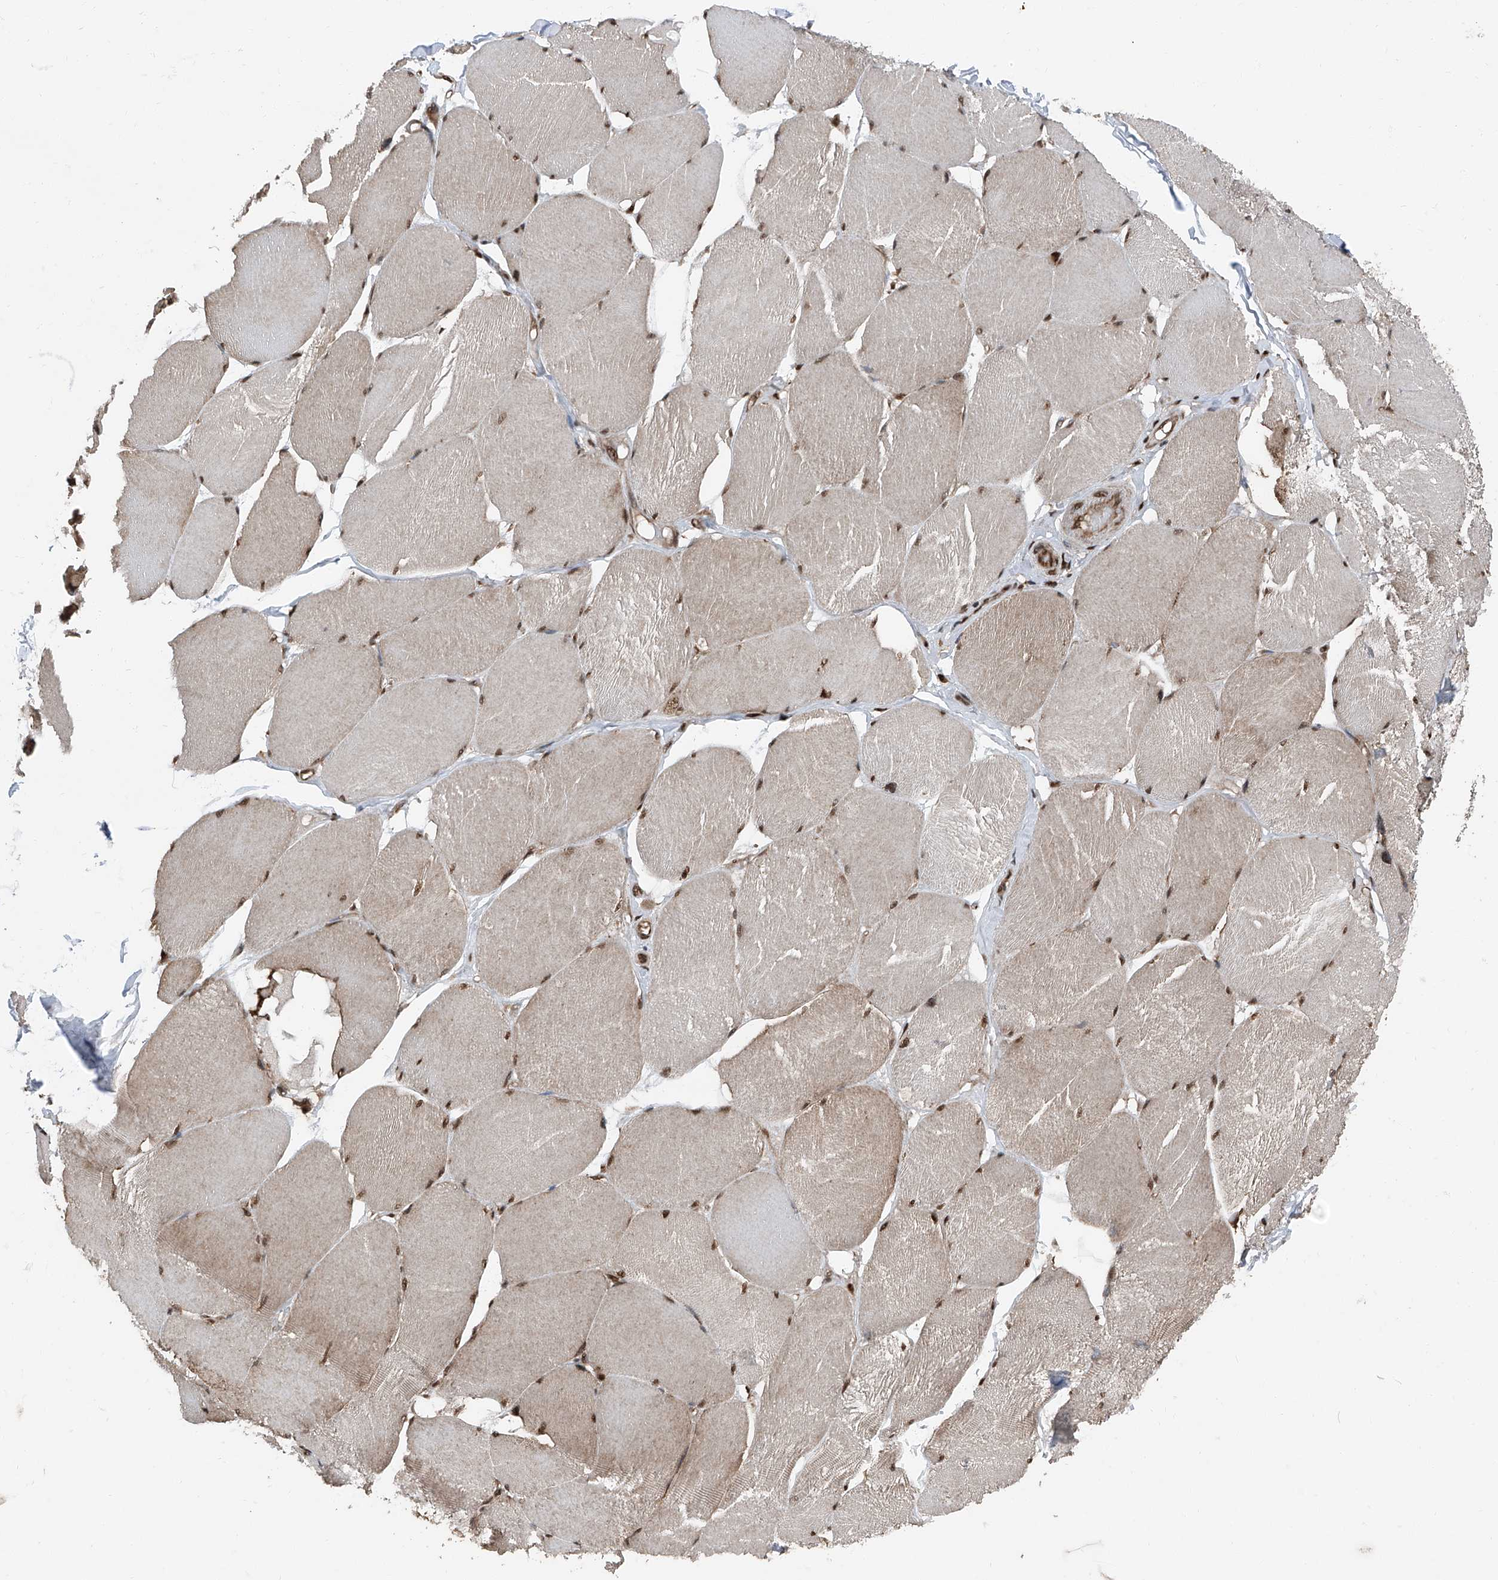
{"staining": {"intensity": "moderate", "quantity": ">75%", "location": "nuclear"}, "tissue": "skeletal muscle", "cell_type": "Myocytes", "image_type": "normal", "snomed": [{"axis": "morphology", "description": "Normal tissue, NOS"}, {"axis": "topography", "description": "Skin"}, {"axis": "topography", "description": "Skeletal muscle"}], "caption": "Protein staining reveals moderate nuclear positivity in approximately >75% of myocytes in benign skeletal muscle.", "gene": "FKBP5", "patient": {"sex": "male", "age": 83}}